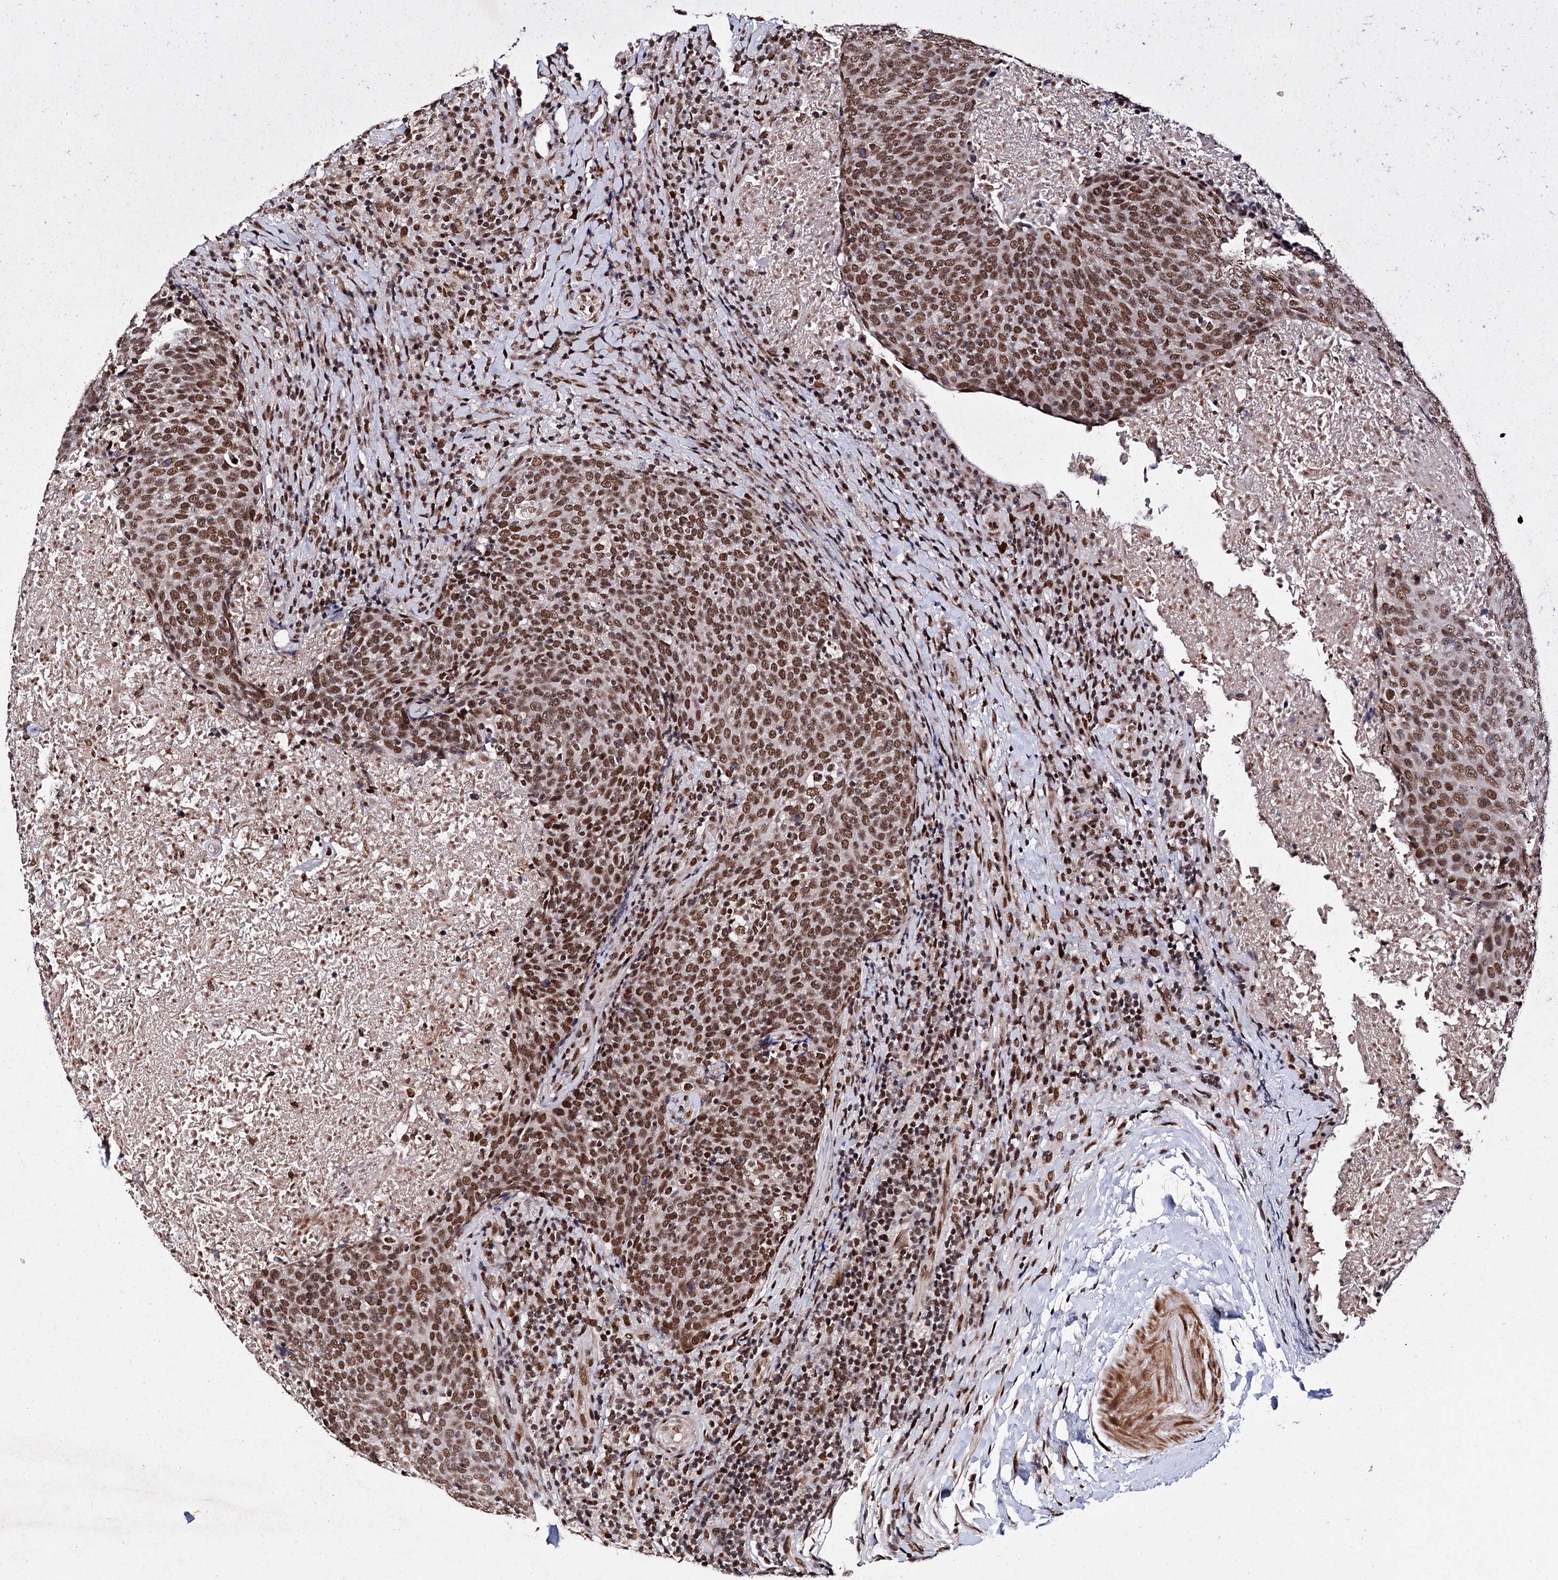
{"staining": {"intensity": "moderate", "quantity": ">75%", "location": "nuclear"}, "tissue": "head and neck cancer", "cell_type": "Tumor cells", "image_type": "cancer", "snomed": [{"axis": "morphology", "description": "Squamous cell carcinoma, NOS"}, {"axis": "morphology", "description": "Squamous cell carcinoma, metastatic, NOS"}, {"axis": "topography", "description": "Lymph node"}, {"axis": "topography", "description": "Head-Neck"}], "caption": "A histopathology image showing moderate nuclear positivity in about >75% of tumor cells in head and neck metastatic squamous cell carcinoma, as visualized by brown immunohistochemical staining.", "gene": "MATR3", "patient": {"sex": "male", "age": 62}}